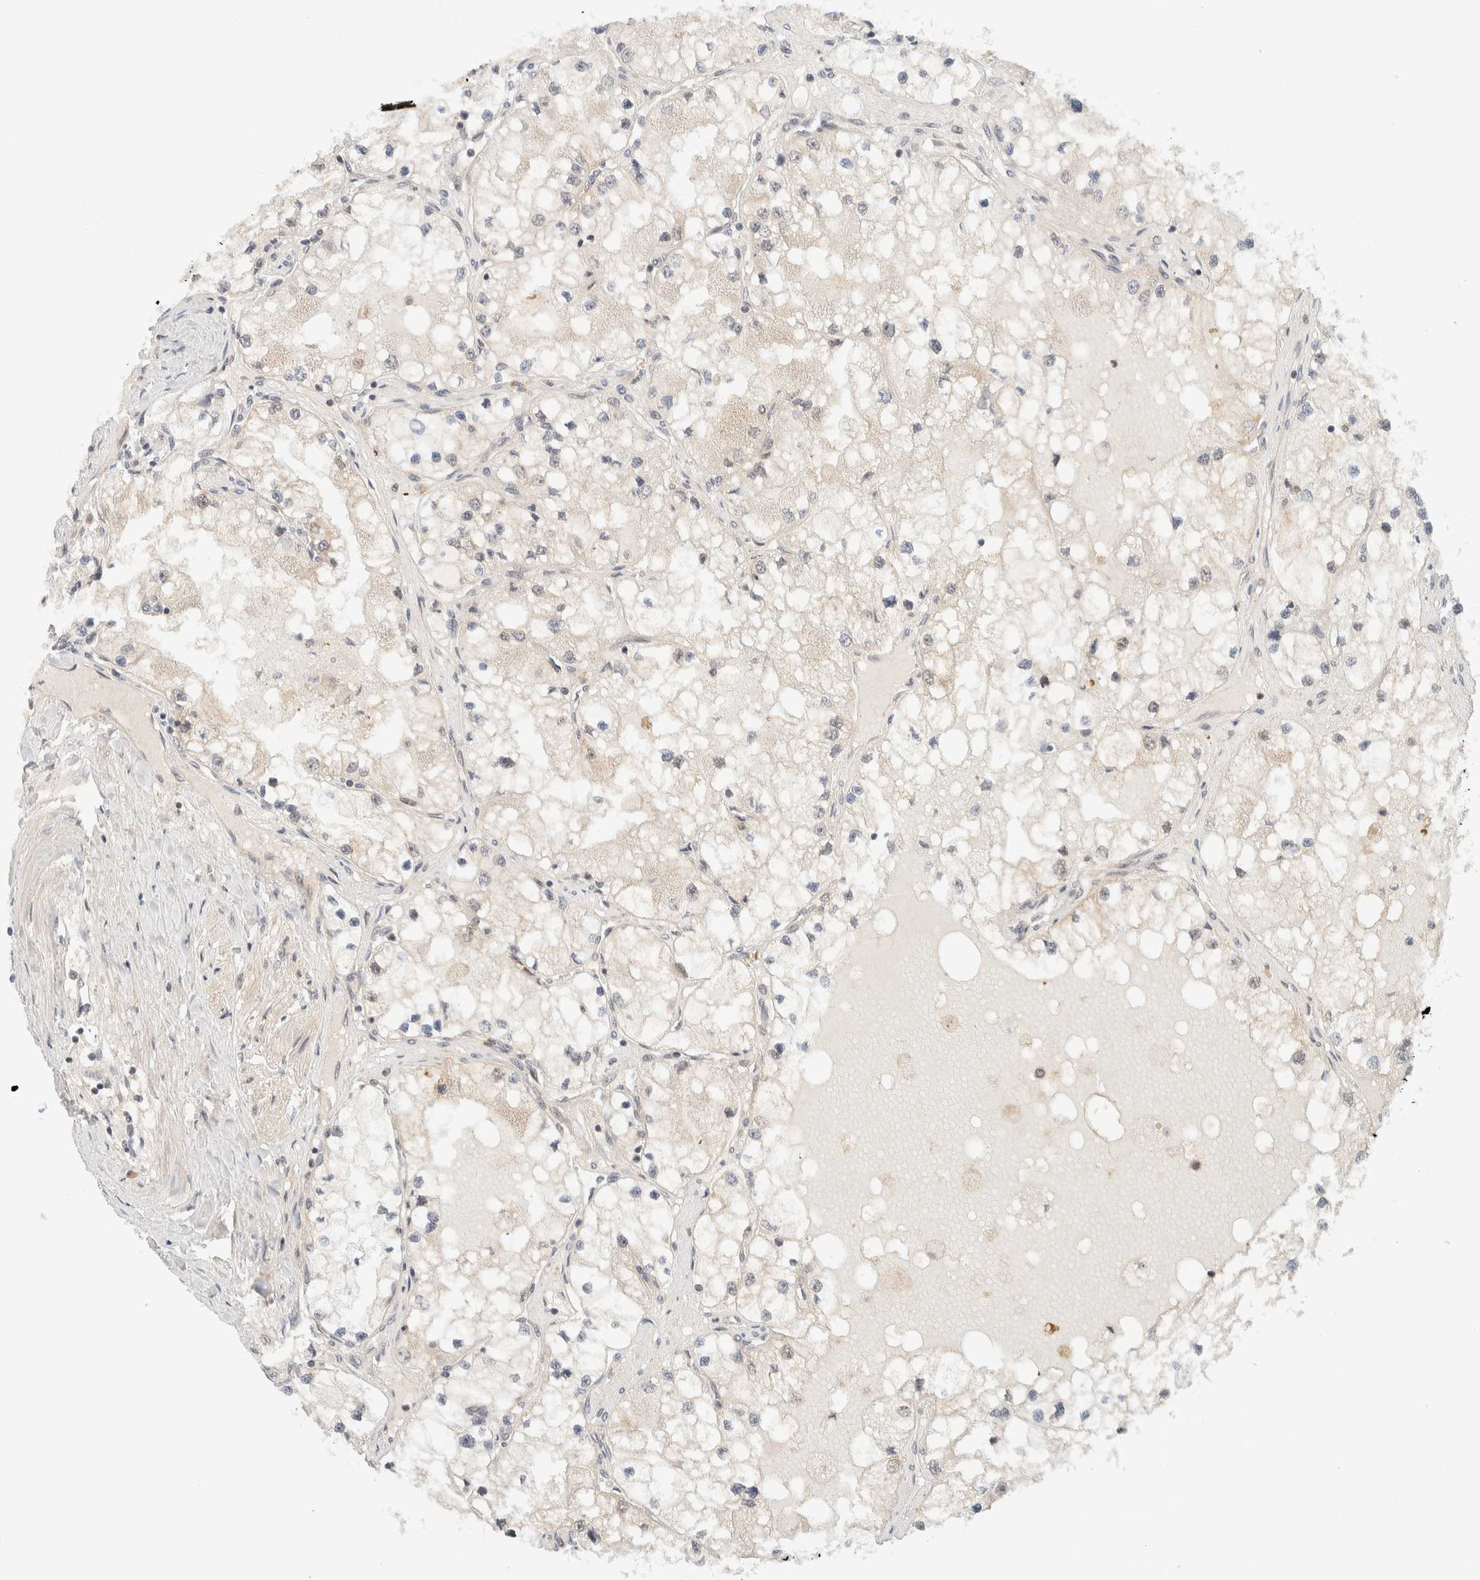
{"staining": {"intensity": "negative", "quantity": "none", "location": "none"}, "tissue": "renal cancer", "cell_type": "Tumor cells", "image_type": "cancer", "snomed": [{"axis": "morphology", "description": "Adenocarcinoma, NOS"}, {"axis": "topography", "description": "Kidney"}], "caption": "Immunohistochemical staining of renal cancer displays no significant positivity in tumor cells.", "gene": "C8orf76", "patient": {"sex": "male", "age": 68}}